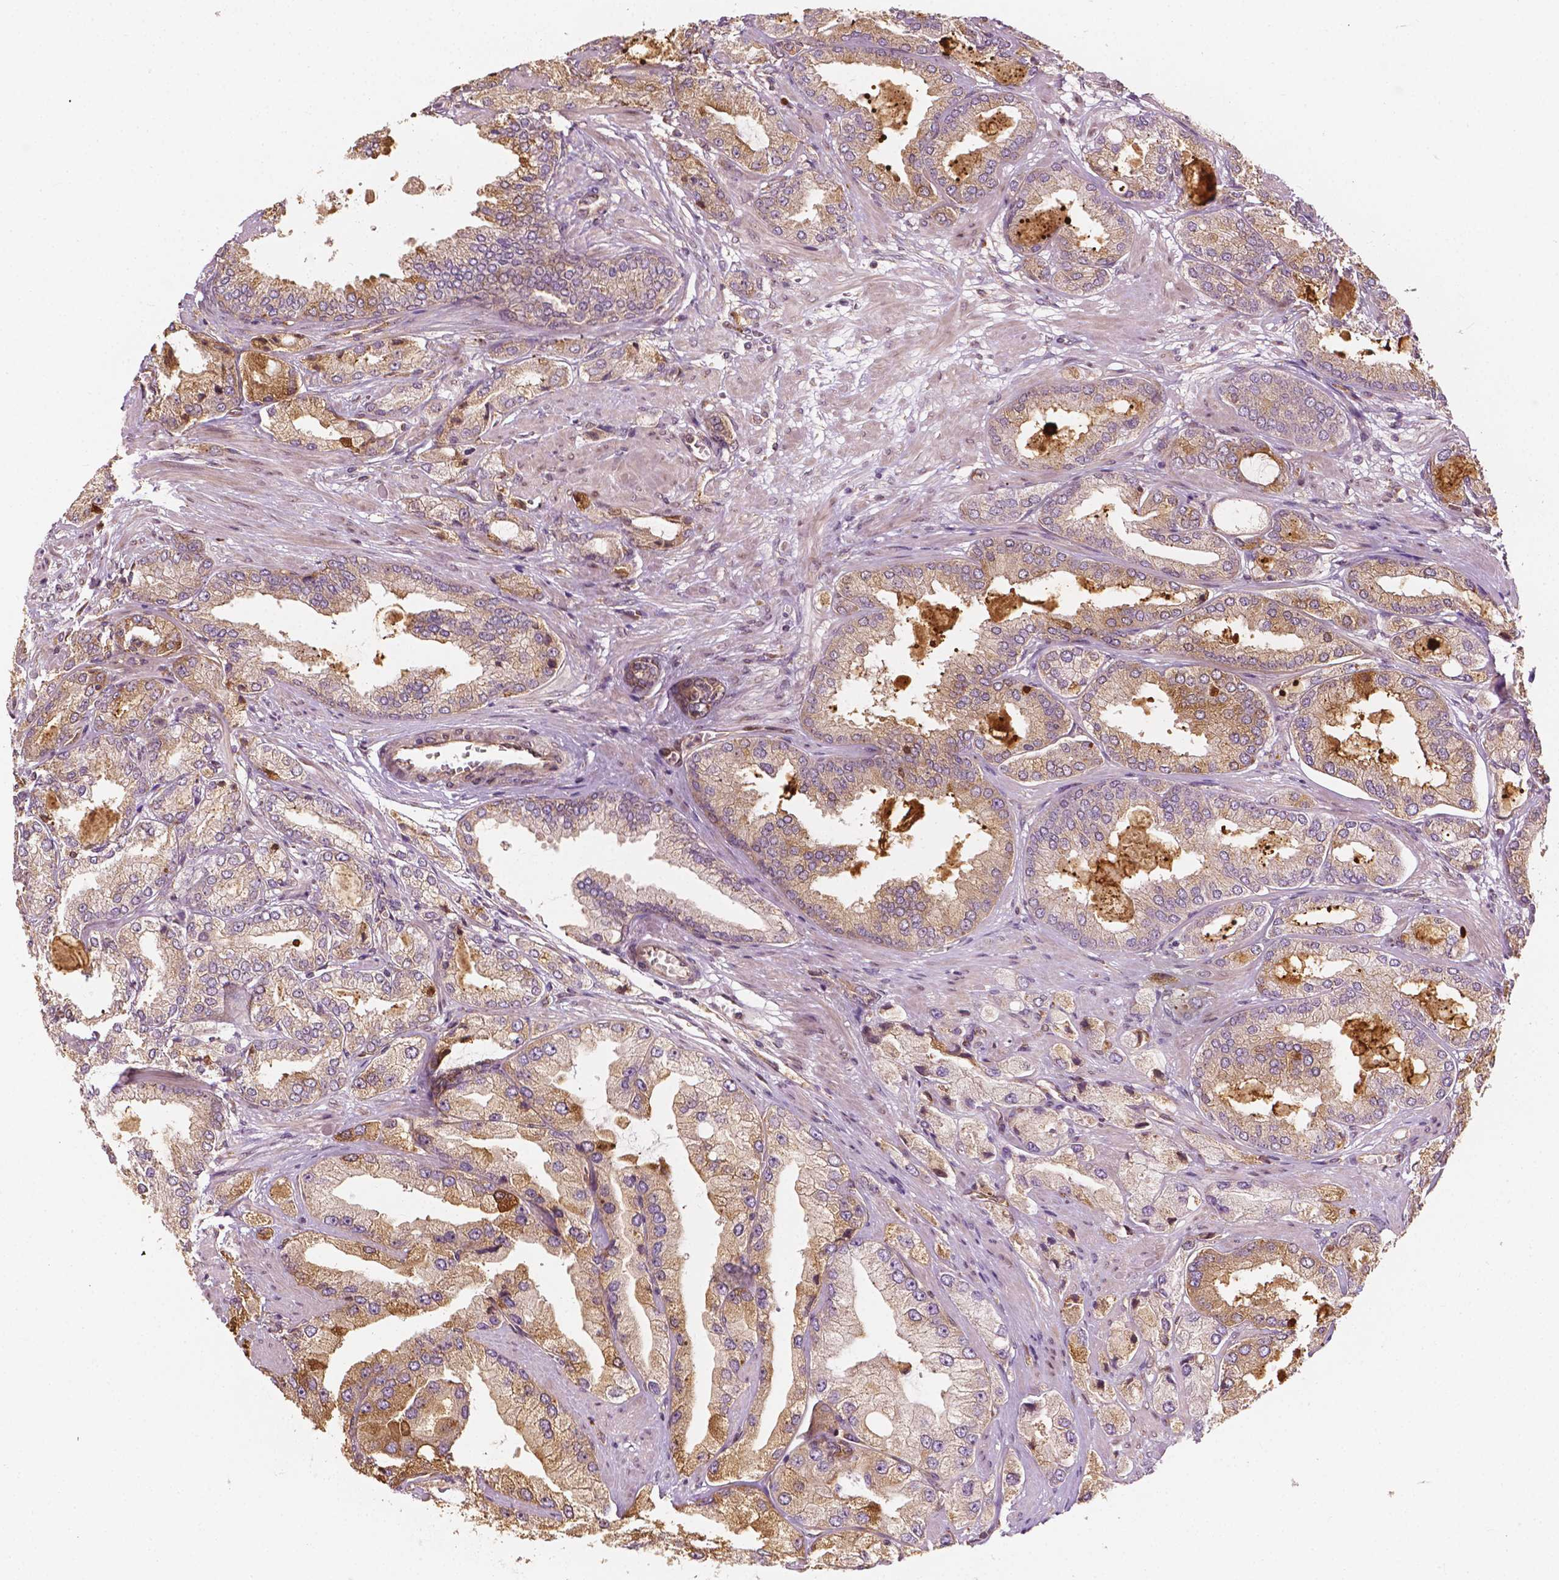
{"staining": {"intensity": "weak", "quantity": ">75%", "location": "cytoplasmic/membranous"}, "tissue": "prostate cancer", "cell_type": "Tumor cells", "image_type": "cancer", "snomed": [{"axis": "morphology", "description": "Adenocarcinoma, High grade"}, {"axis": "topography", "description": "Prostate"}], "caption": "Immunohistochemical staining of prostate adenocarcinoma (high-grade) displays low levels of weak cytoplasmic/membranous expression in about >75% of tumor cells.", "gene": "G3BP1", "patient": {"sex": "male", "age": 68}}